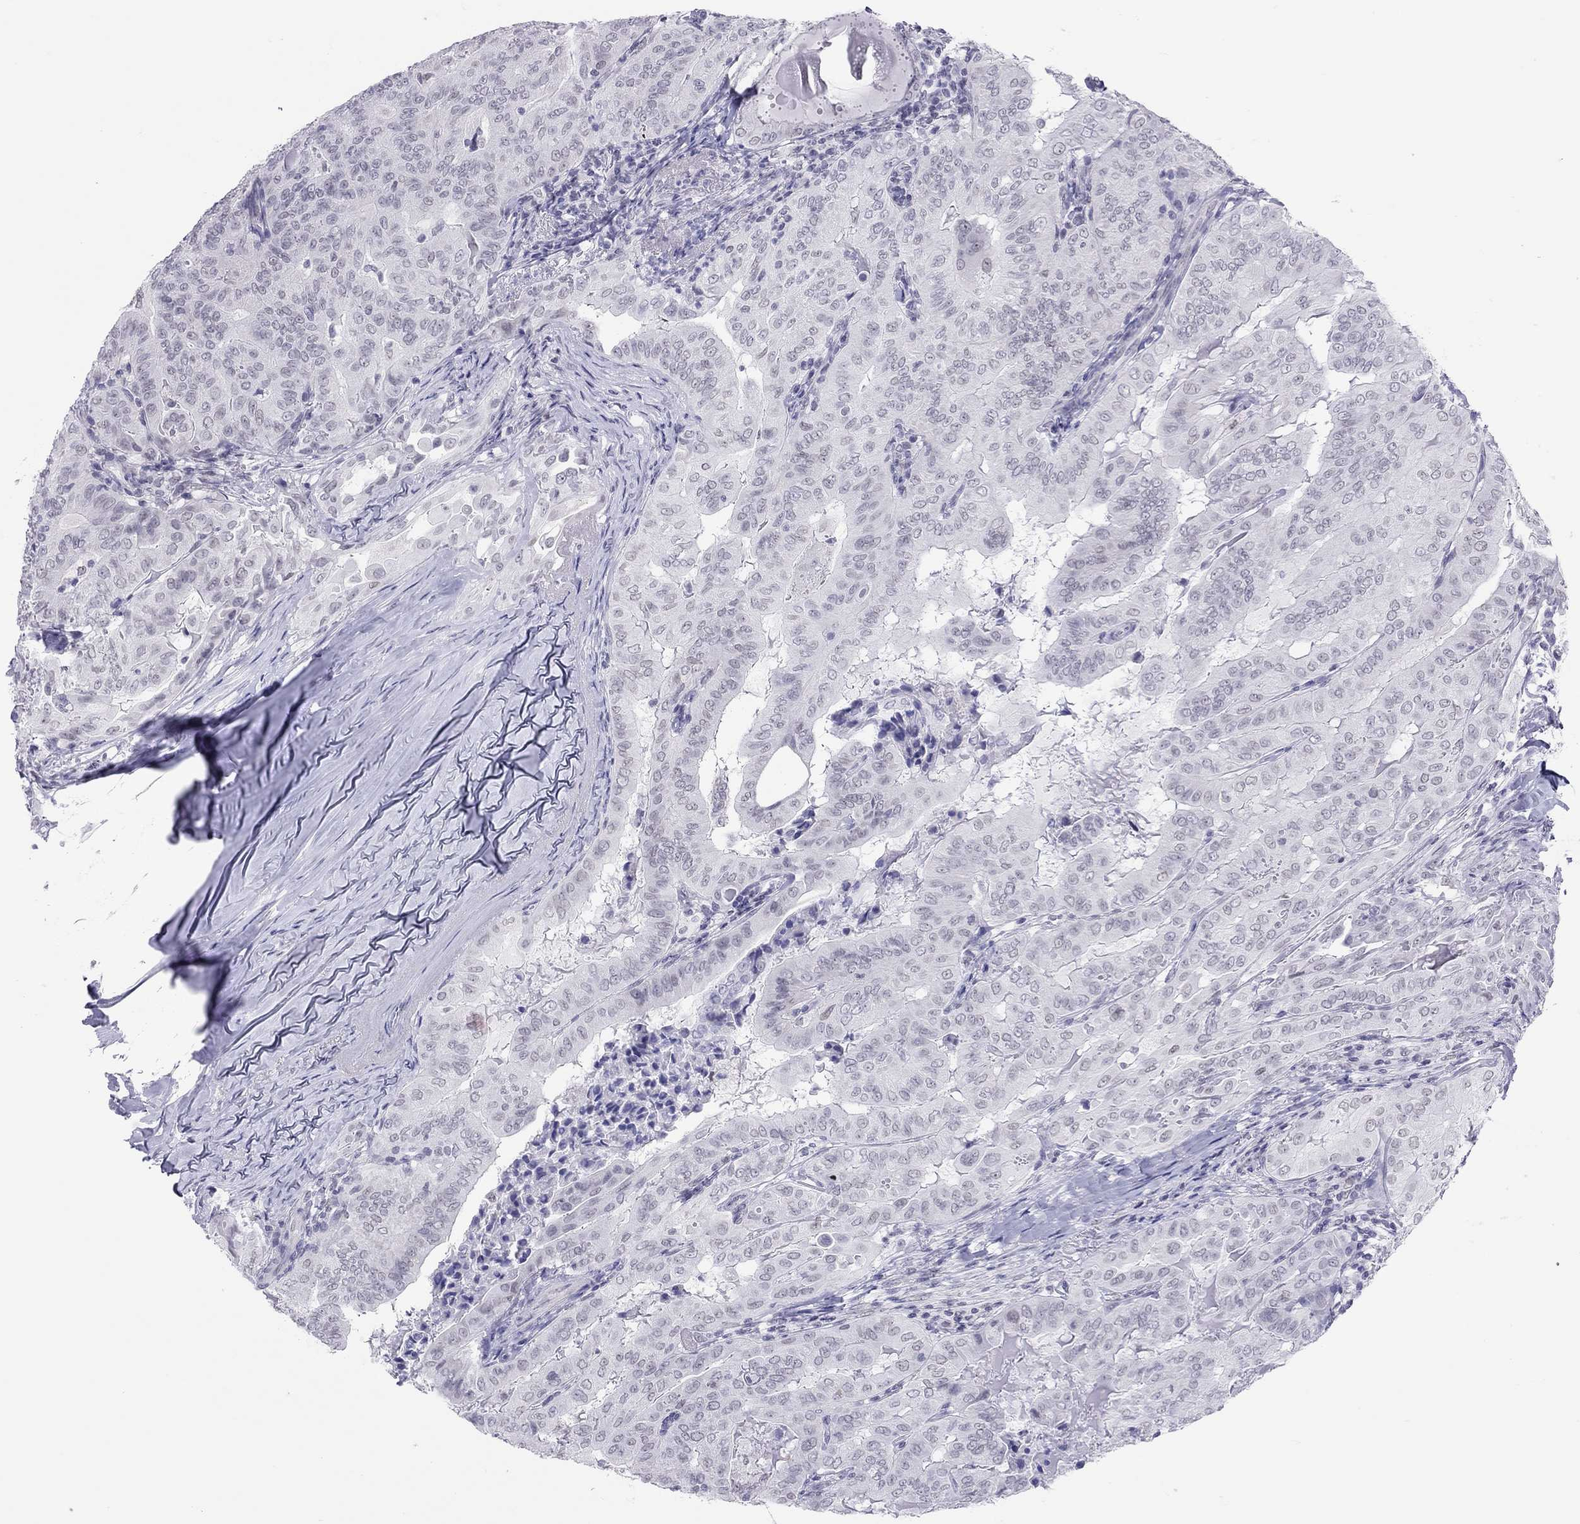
{"staining": {"intensity": "negative", "quantity": "none", "location": "none"}, "tissue": "thyroid cancer", "cell_type": "Tumor cells", "image_type": "cancer", "snomed": [{"axis": "morphology", "description": "Papillary adenocarcinoma, NOS"}, {"axis": "topography", "description": "Thyroid gland"}], "caption": "An immunohistochemistry (IHC) histopathology image of thyroid cancer (papillary adenocarcinoma) is shown. There is no staining in tumor cells of thyroid cancer (papillary adenocarcinoma).", "gene": "JHY", "patient": {"sex": "female", "age": 68}}